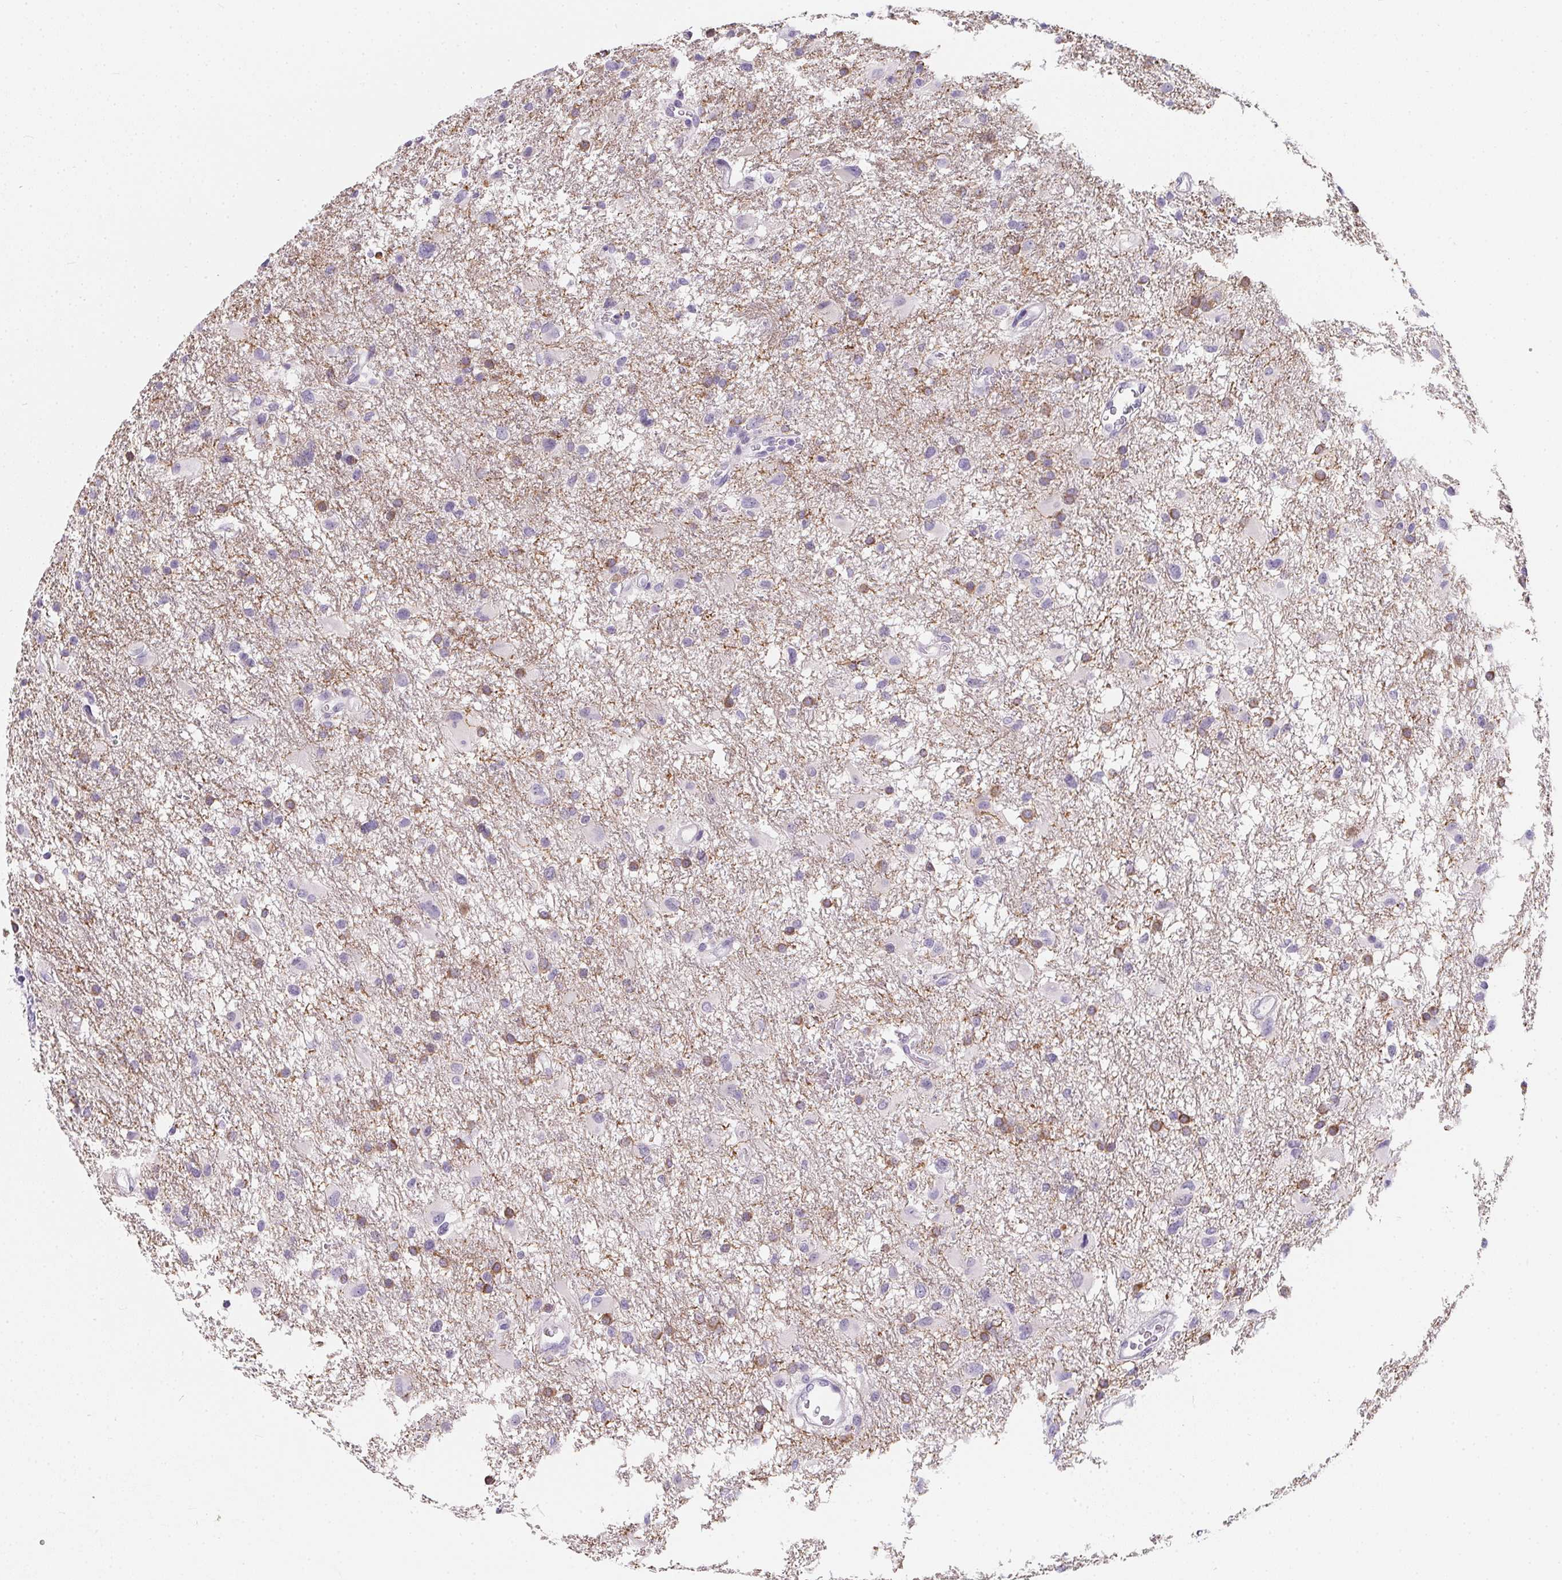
{"staining": {"intensity": "moderate", "quantity": "<25%", "location": "cytoplasmic/membranous"}, "tissue": "glioma", "cell_type": "Tumor cells", "image_type": "cancer", "snomed": [{"axis": "morphology", "description": "Glioma, malignant, High grade"}, {"axis": "topography", "description": "Brain"}], "caption": "This is an image of immunohistochemistry staining of malignant high-grade glioma, which shows moderate positivity in the cytoplasmic/membranous of tumor cells.", "gene": "MAP1A", "patient": {"sex": "male", "age": 53}}